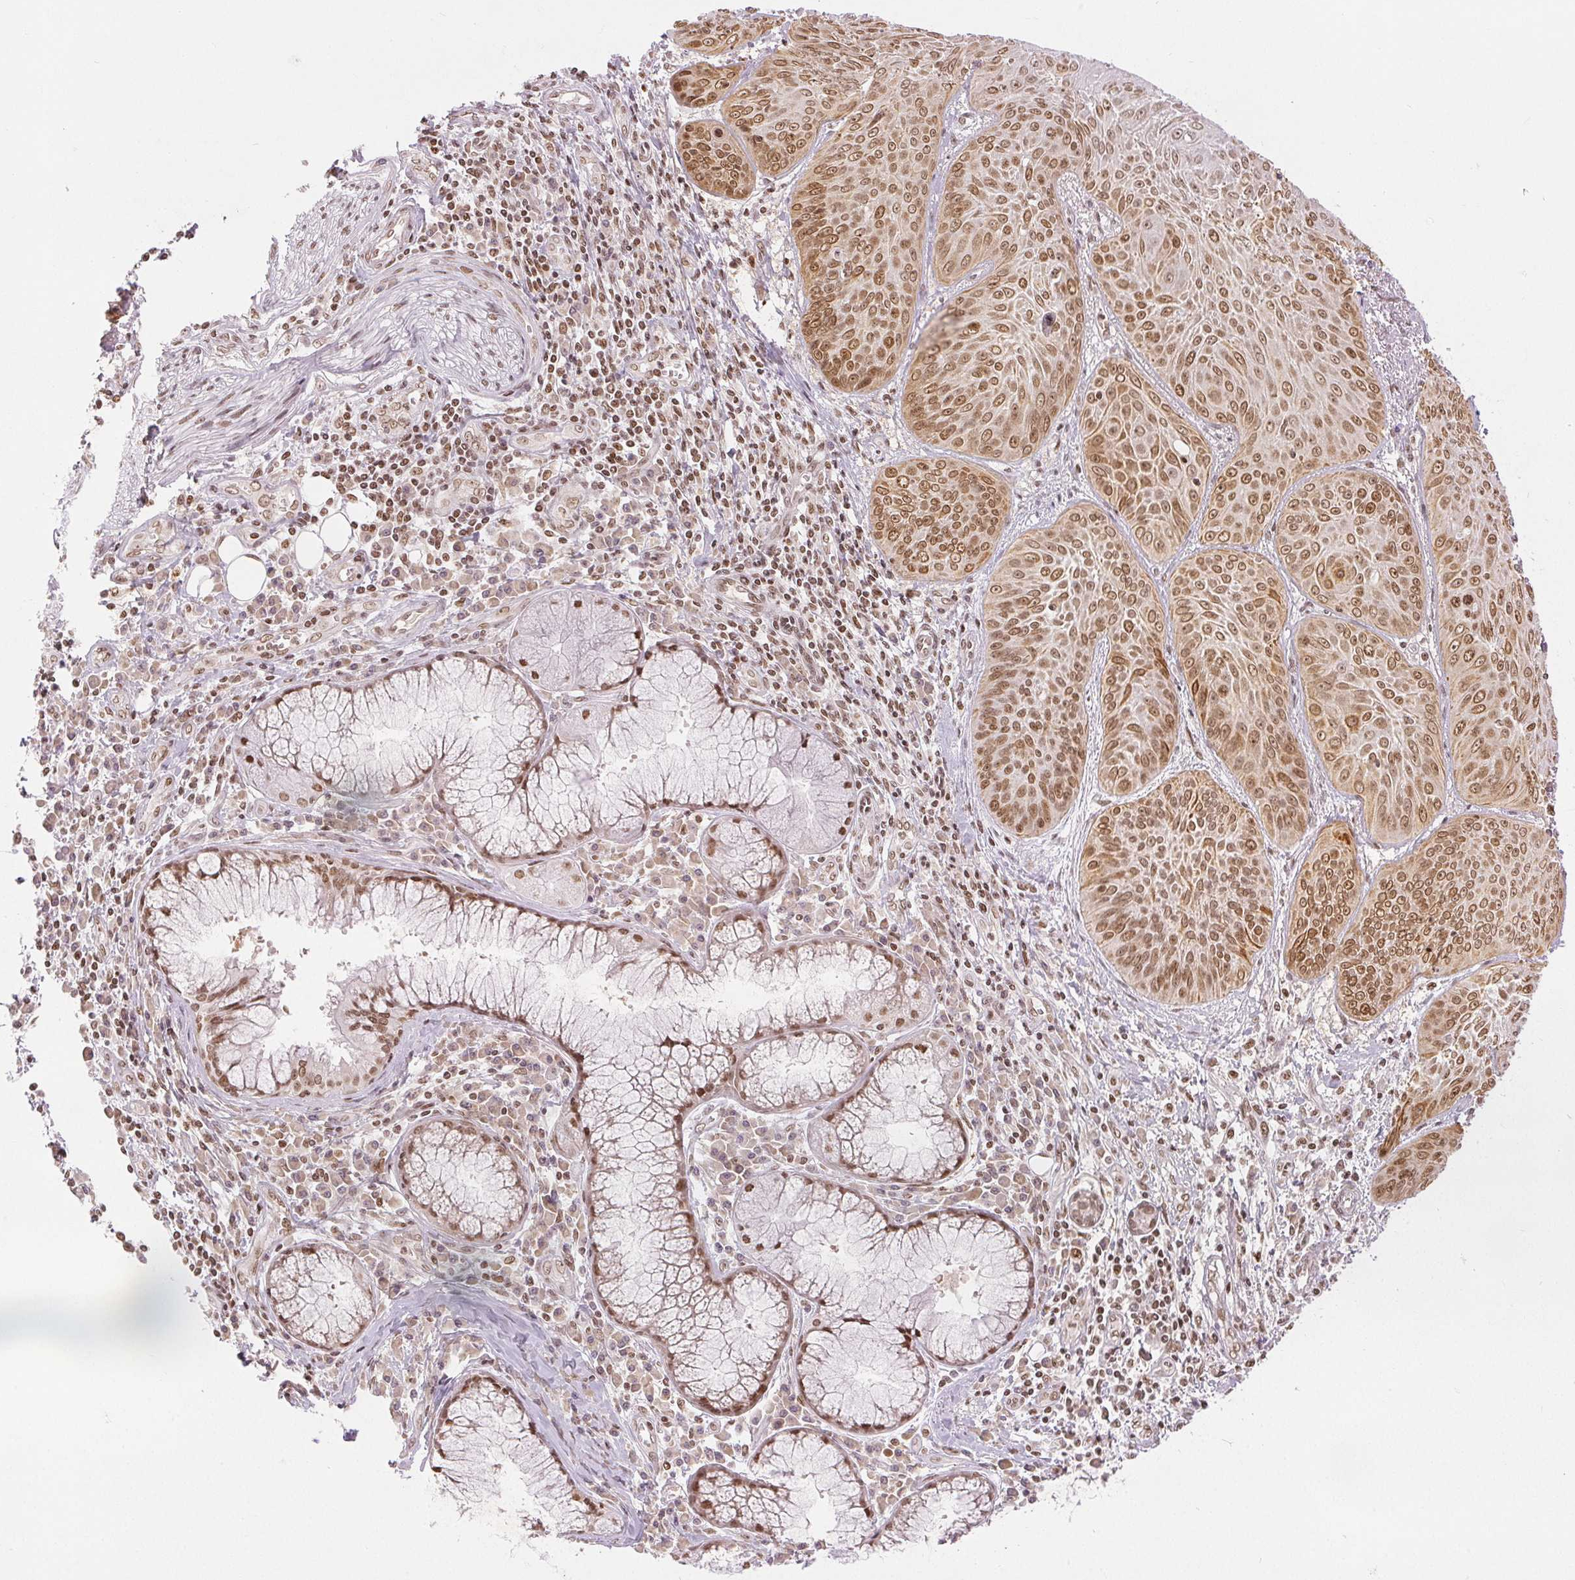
{"staining": {"intensity": "moderate", "quantity": ">75%", "location": "nuclear"}, "tissue": "lung cancer", "cell_type": "Tumor cells", "image_type": "cancer", "snomed": [{"axis": "morphology", "description": "Squamous cell carcinoma, NOS"}, {"axis": "topography", "description": "Lung"}], "caption": "Human lung cancer (squamous cell carcinoma) stained for a protein (brown) demonstrates moderate nuclear positive positivity in about >75% of tumor cells.", "gene": "DEK", "patient": {"sex": "male", "age": 74}}